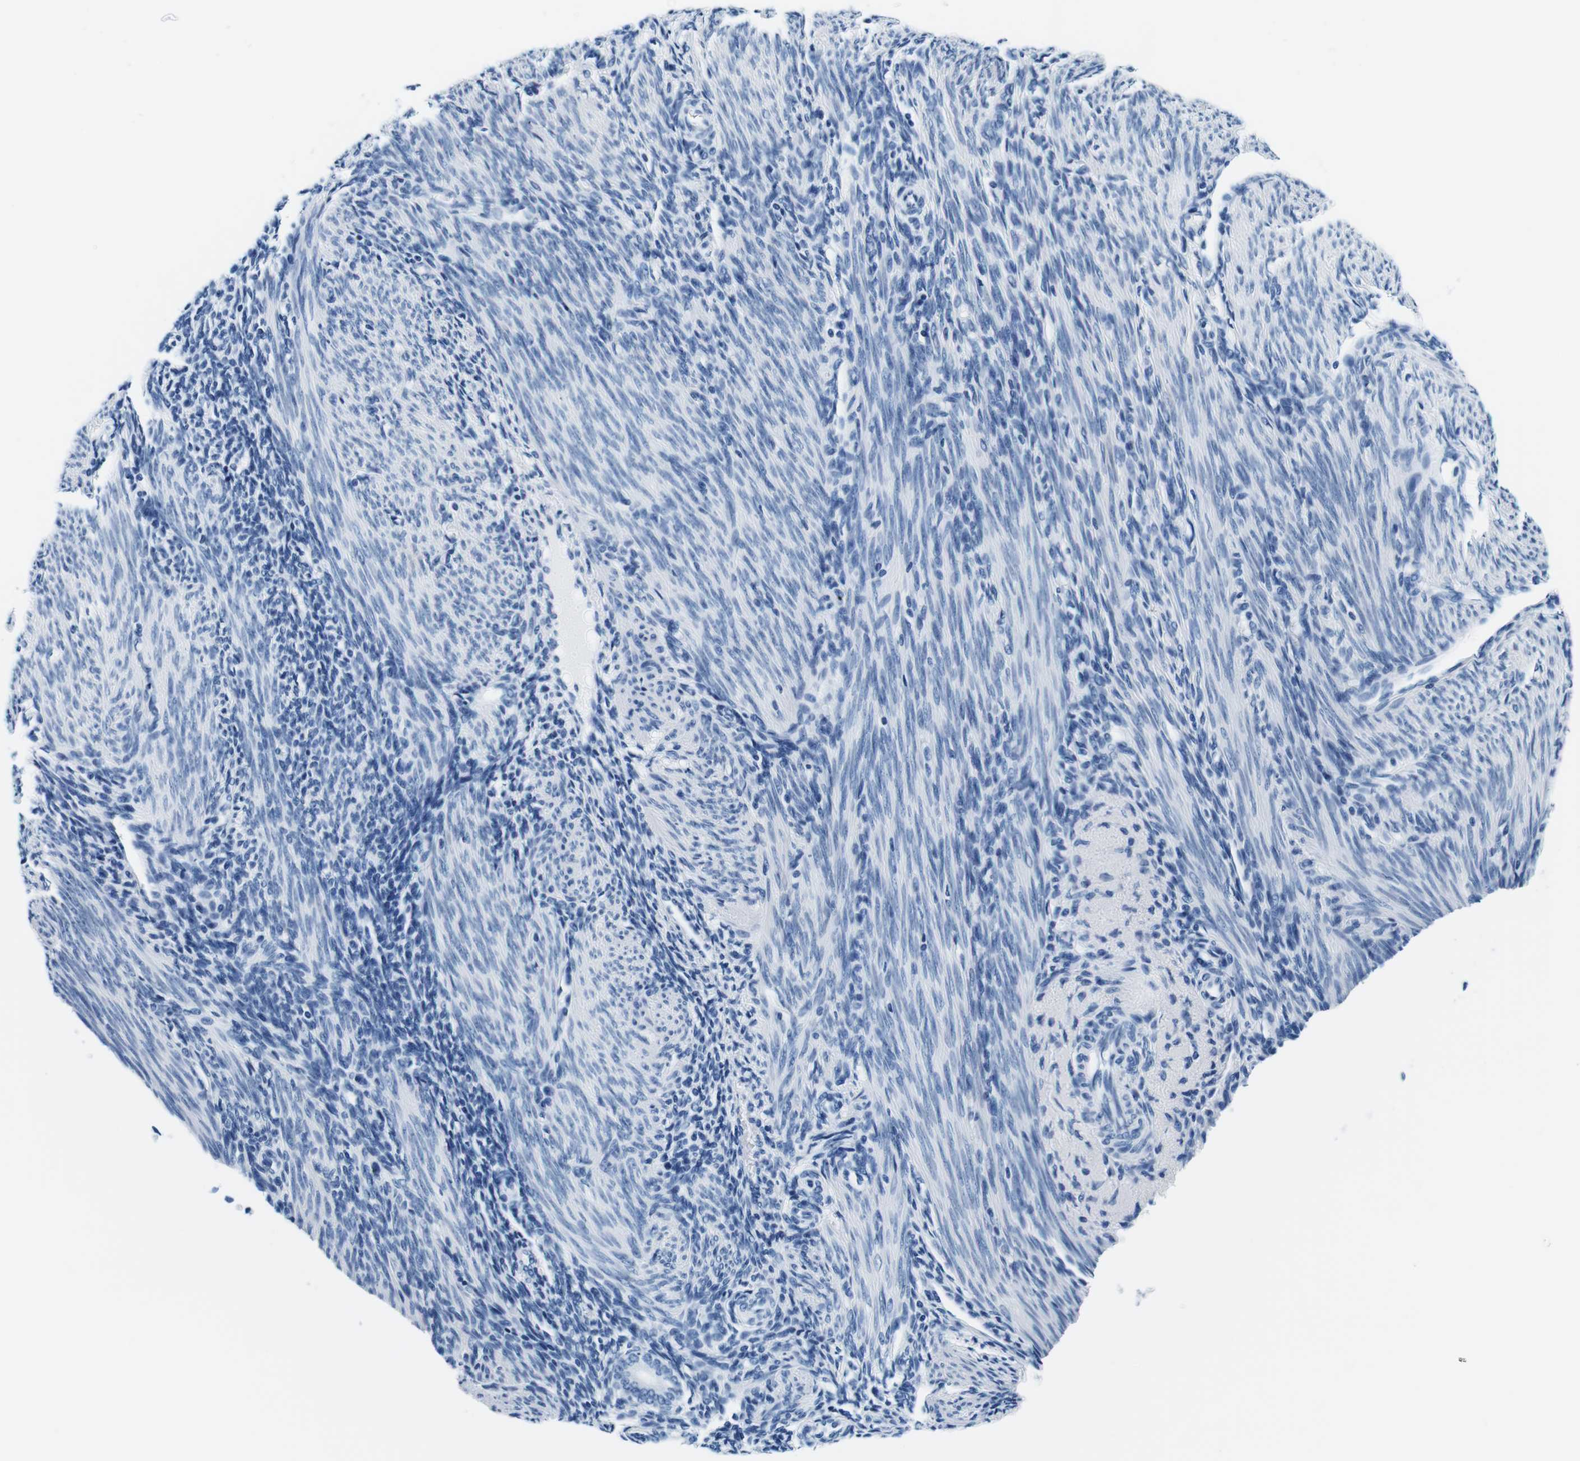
{"staining": {"intensity": "negative", "quantity": "none", "location": "none"}, "tissue": "endometrium", "cell_type": "Cells in endometrial stroma", "image_type": "normal", "snomed": [{"axis": "morphology", "description": "Normal tissue, NOS"}, {"axis": "topography", "description": "Uterus"}, {"axis": "topography", "description": "Endometrium"}], "caption": "This histopathology image is of benign endometrium stained with IHC to label a protein in brown with the nuclei are counter-stained blue. There is no staining in cells in endometrial stroma.", "gene": "ELANE", "patient": {"sex": "female", "age": 33}}